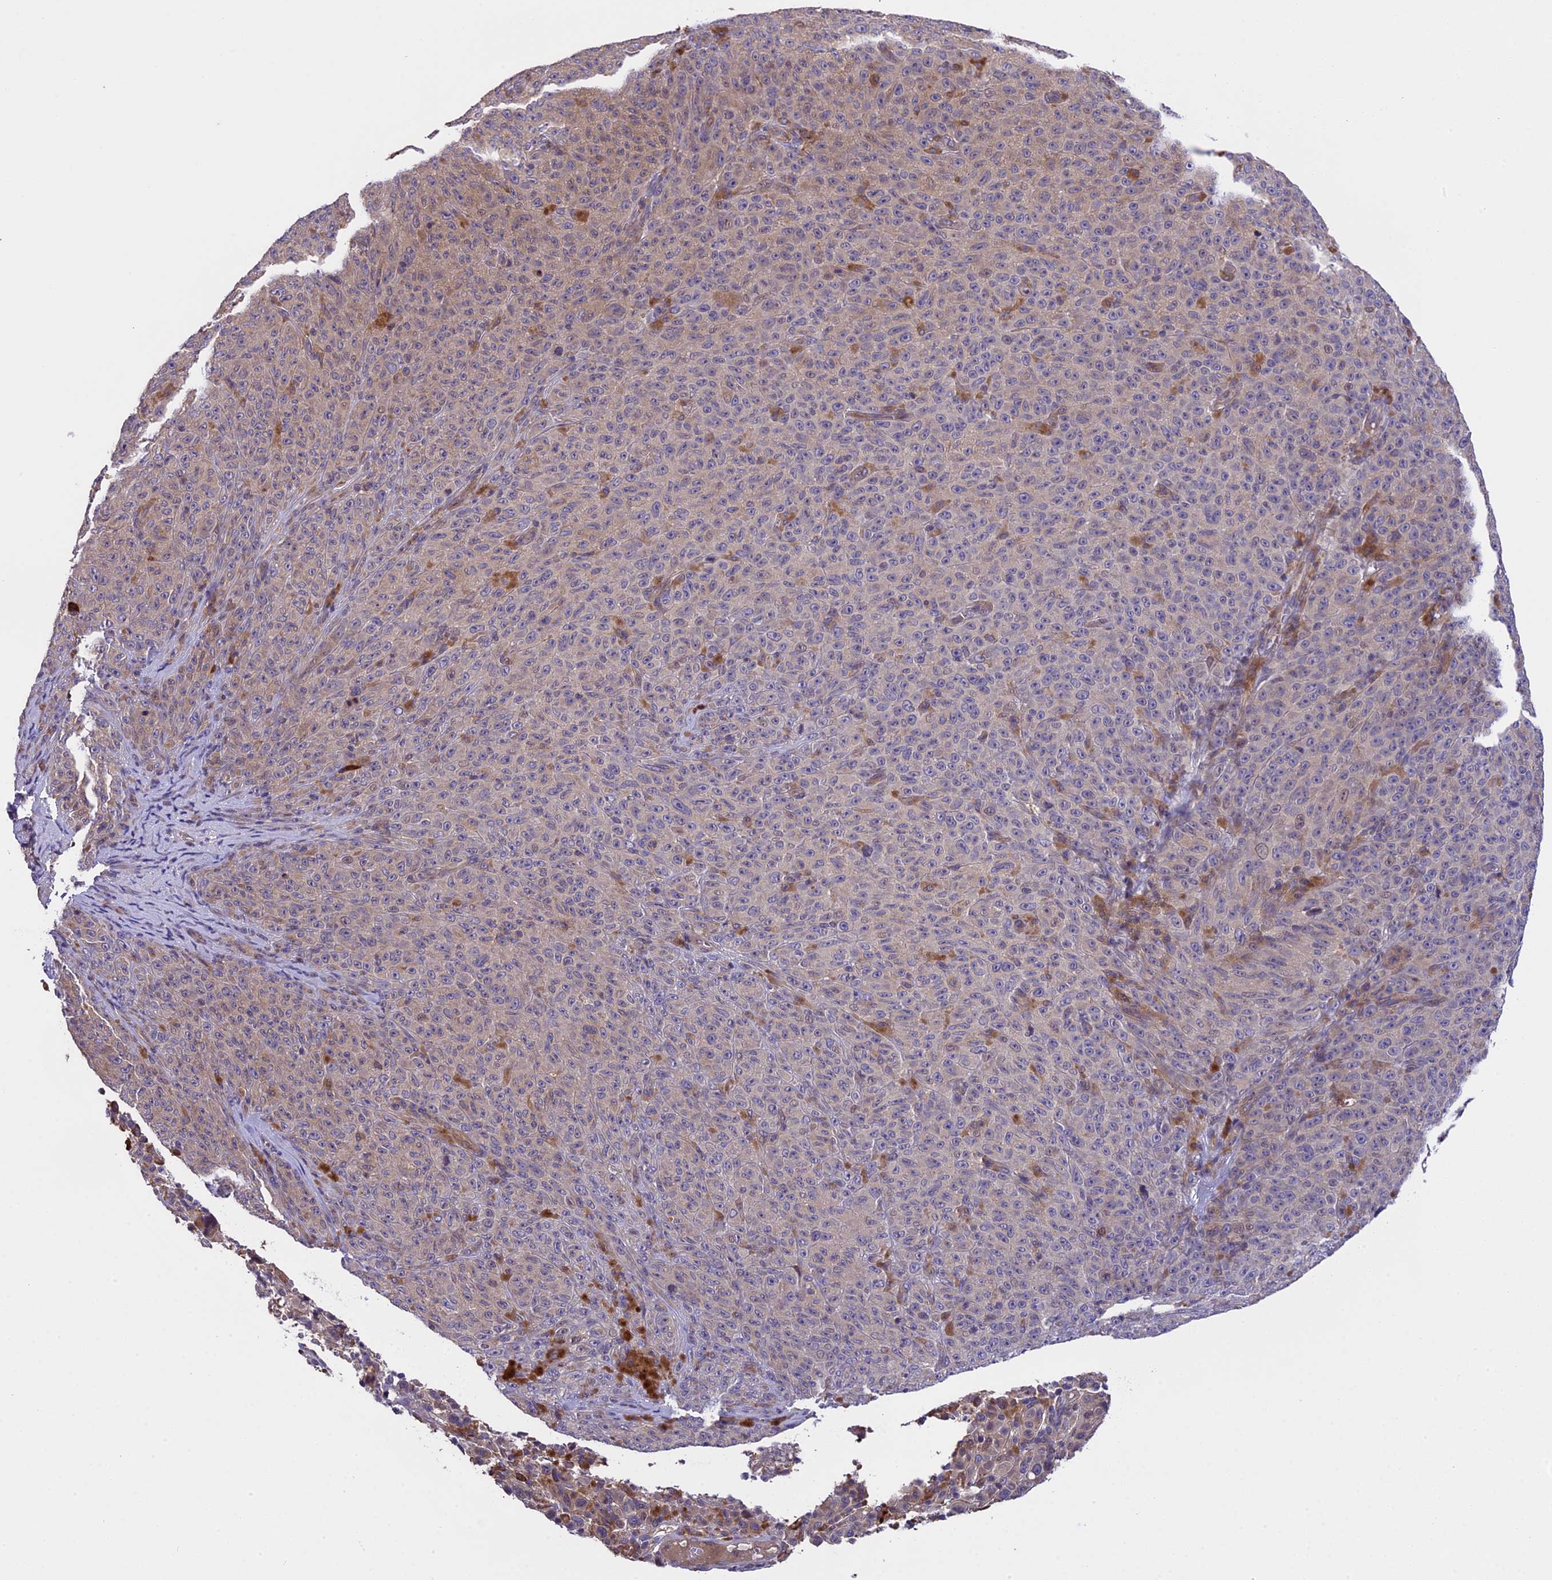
{"staining": {"intensity": "weak", "quantity": "<25%", "location": "cytoplasmic/membranous"}, "tissue": "melanoma", "cell_type": "Tumor cells", "image_type": "cancer", "snomed": [{"axis": "morphology", "description": "Malignant melanoma, NOS"}, {"axis": "topography", "description": "Skin"}], "caption": "Protein analysis of malignant melanoma reveals no significant expression in tumor cells.", "gene": "ABCC10", "patient": {"sex": "female", "age": 82}}